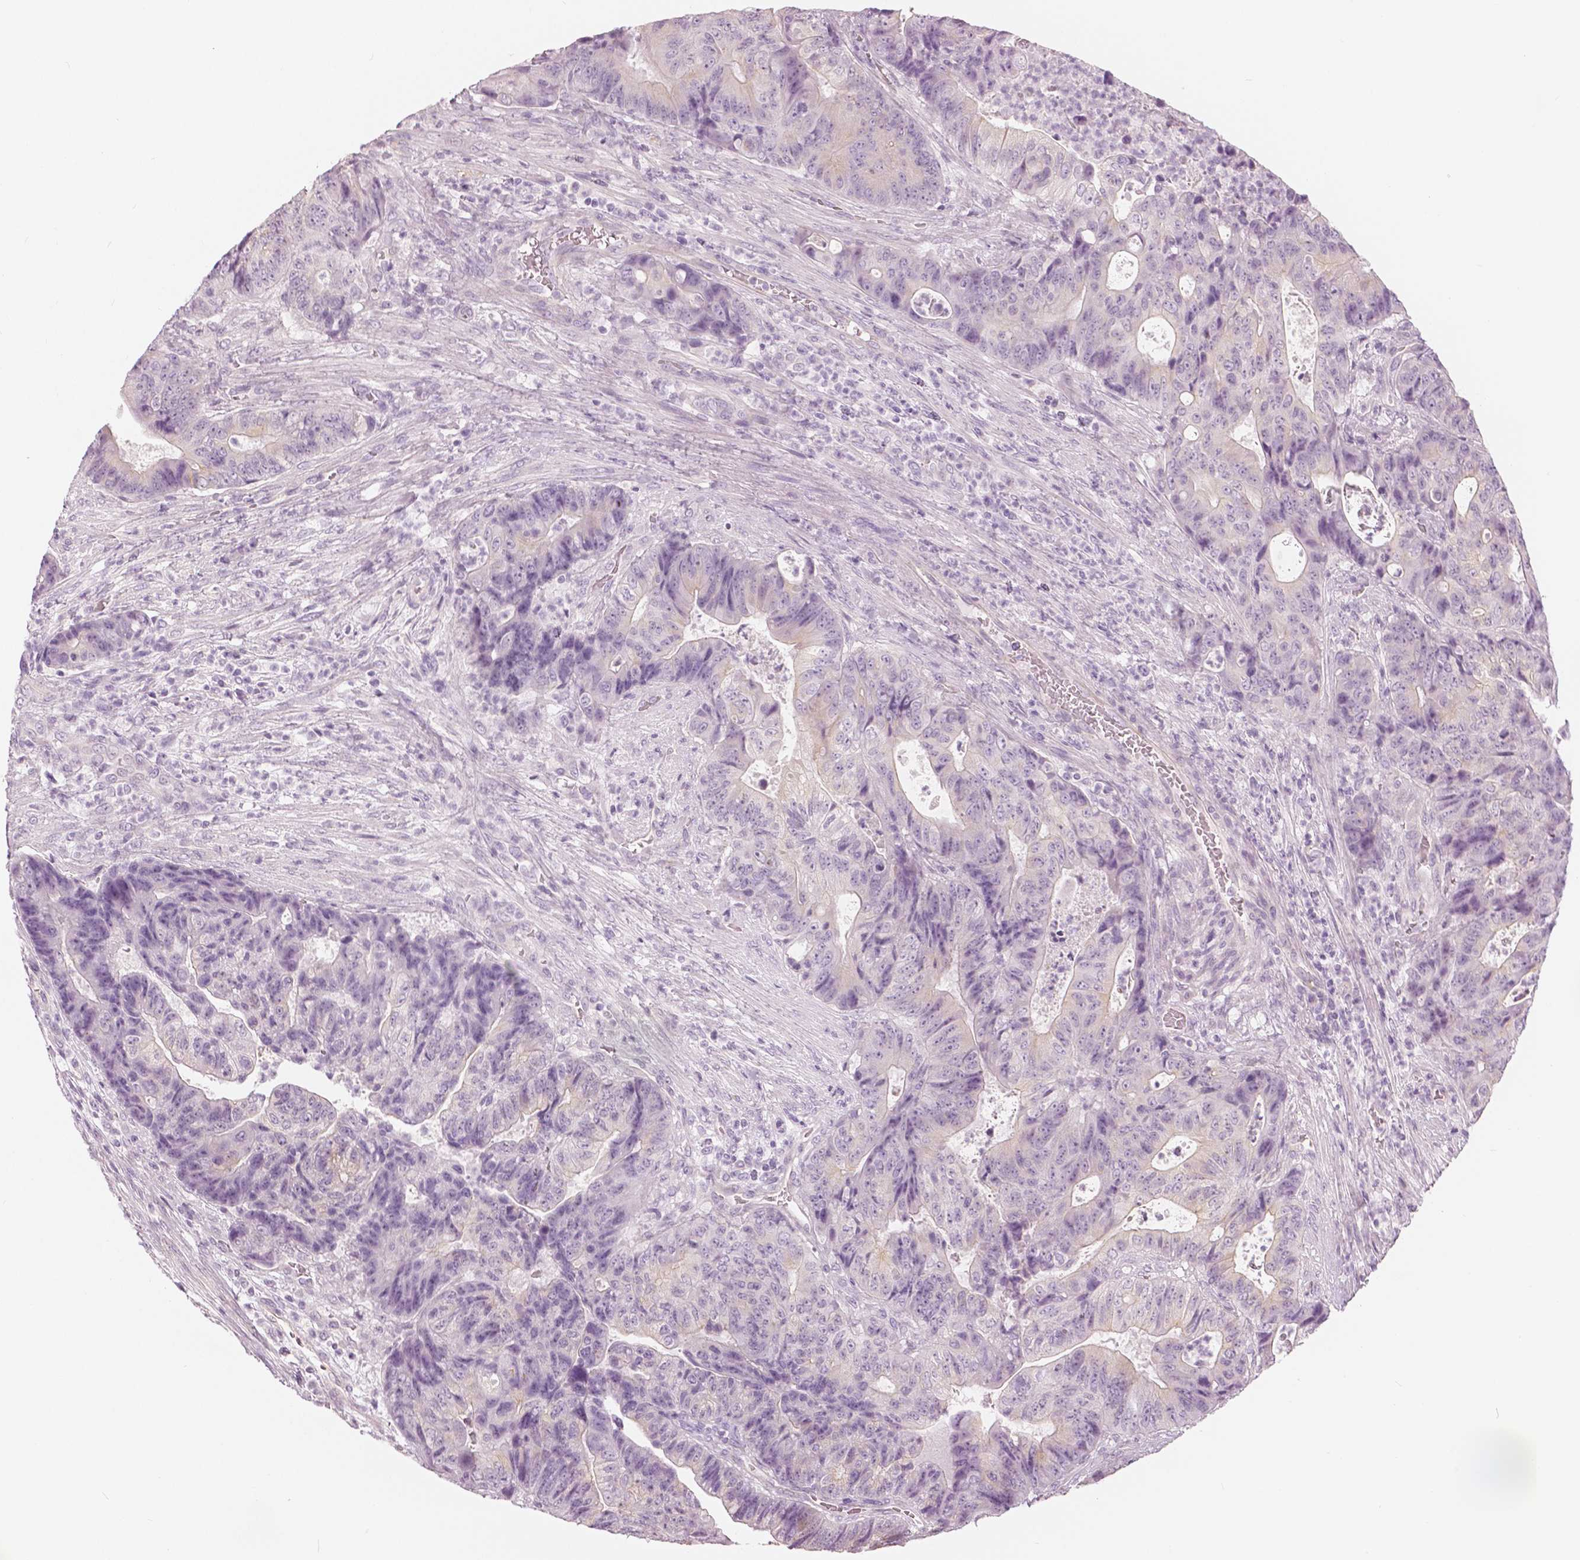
{"staining": {"intensity": "weak", "quantity": "<25%", "location": "cytoplasmic/membranous"}, "tissue": "colorectal cancer", "cell_type": "Tumor cells", "image_type": "cancer", "snomed": [{"axis": "morphology", "description": "Normal tissue, NOS"}, {"axis": "morphology", "description": "Adenocarcinoma, NOS"}, {"axis": "topography", "description": "Colon"}], "caption": "IHC micrograph of human colorectal adenocarcinoma stained for a protein (brown), which shows no expression in tumor cells.", "gene": "SLC24A1", "patient": {"sex": "female", "age": 48}}